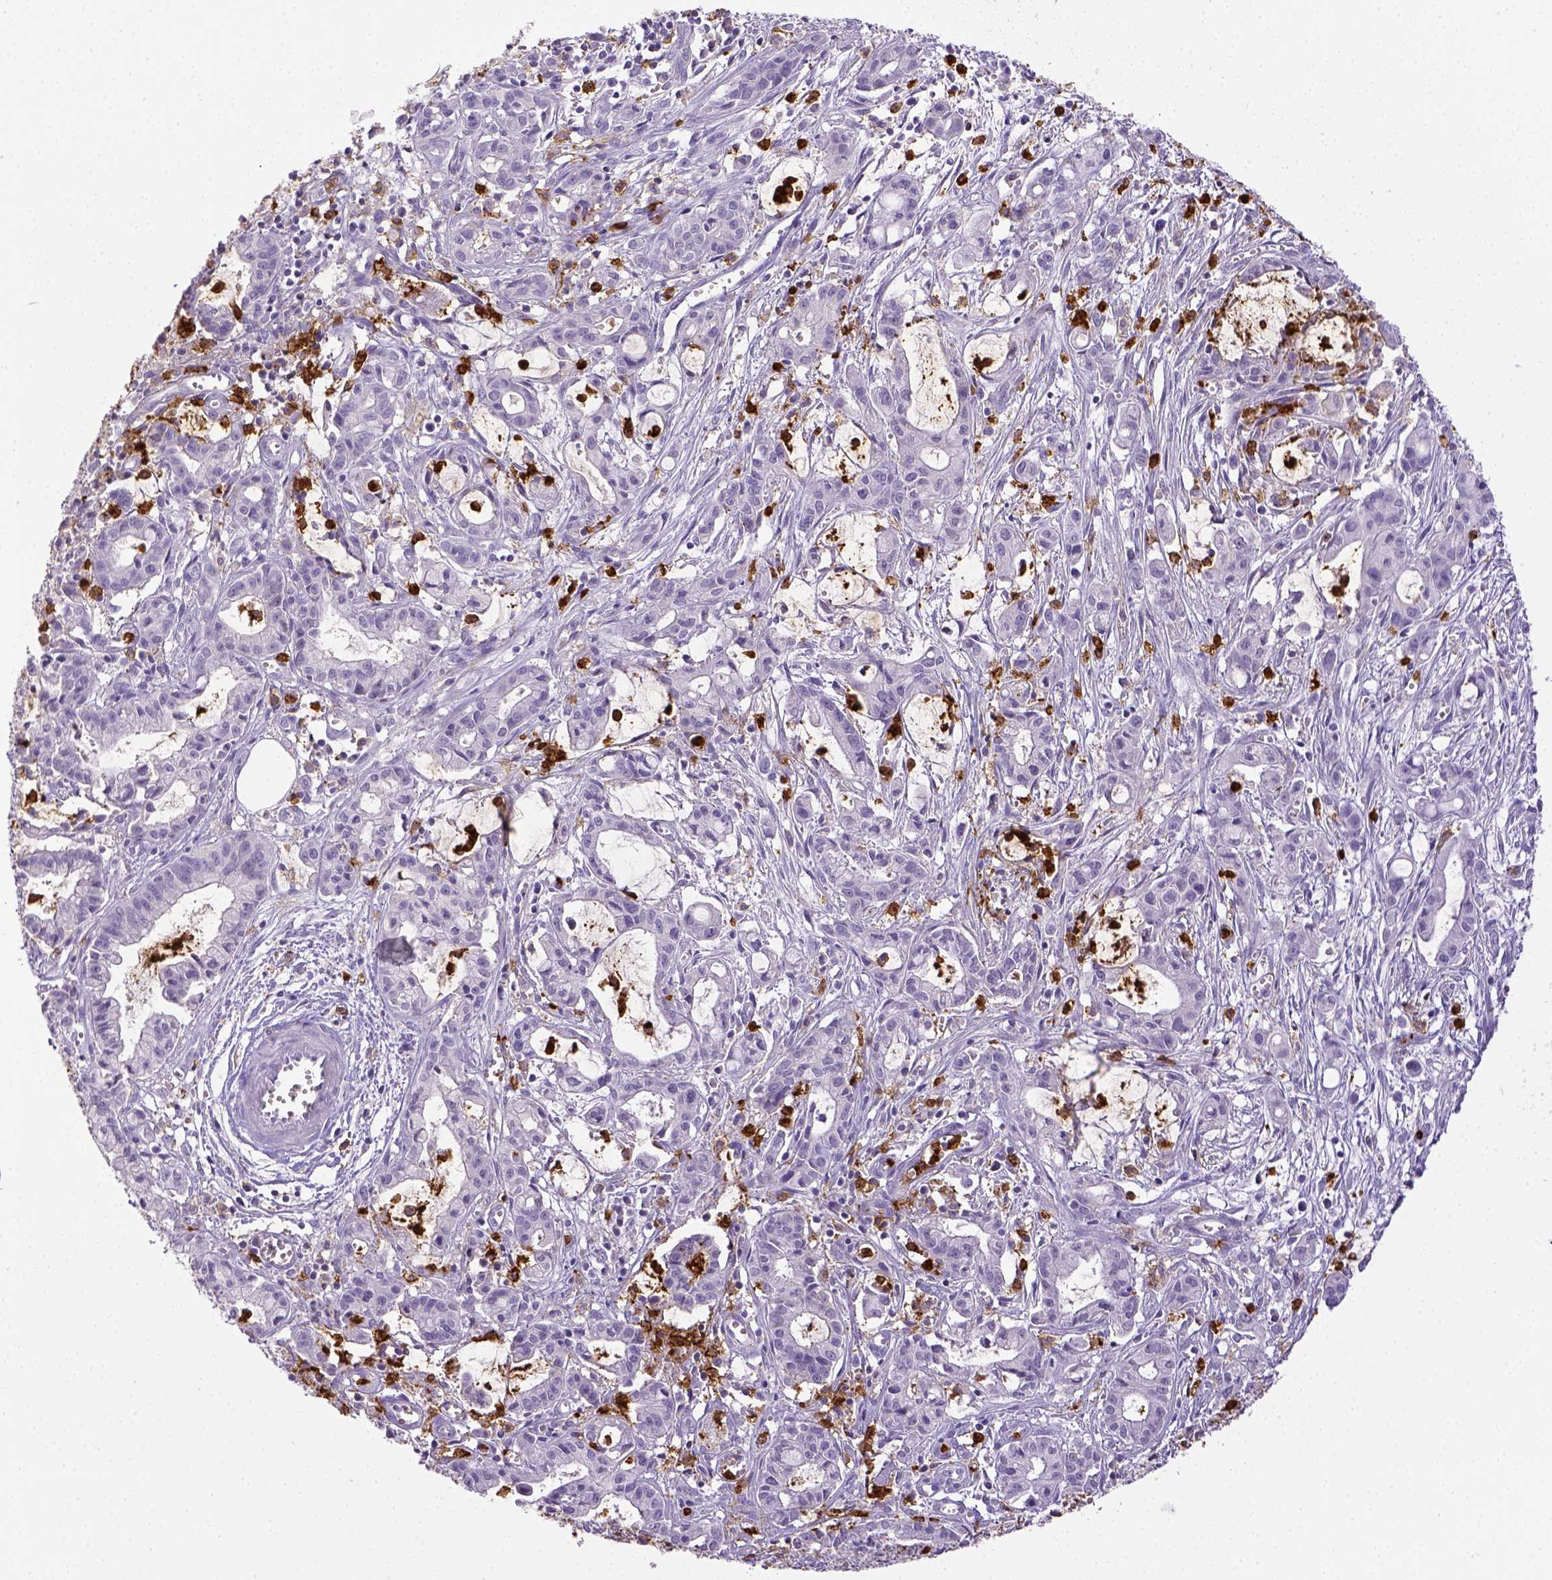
{"staining": {"intensity": "negative", "quantity": "none", "location": "none"}, "tissue": "pancreatic cancer", "cell_type": "Tumor cells", "image_type": "cancer", "snomed": [{"axis": "morphology", "description": "Adenocarcinoma, NOS"}, {"axis": "topography", "description": "Pancreas"}], "caption": "Pancreatic adenocarcinoma was stained to show a protein in brown. There is no significant positivity in tumor cells.", "gene": "ITGAM", "patient": {"sex": "male", "age": 48}}